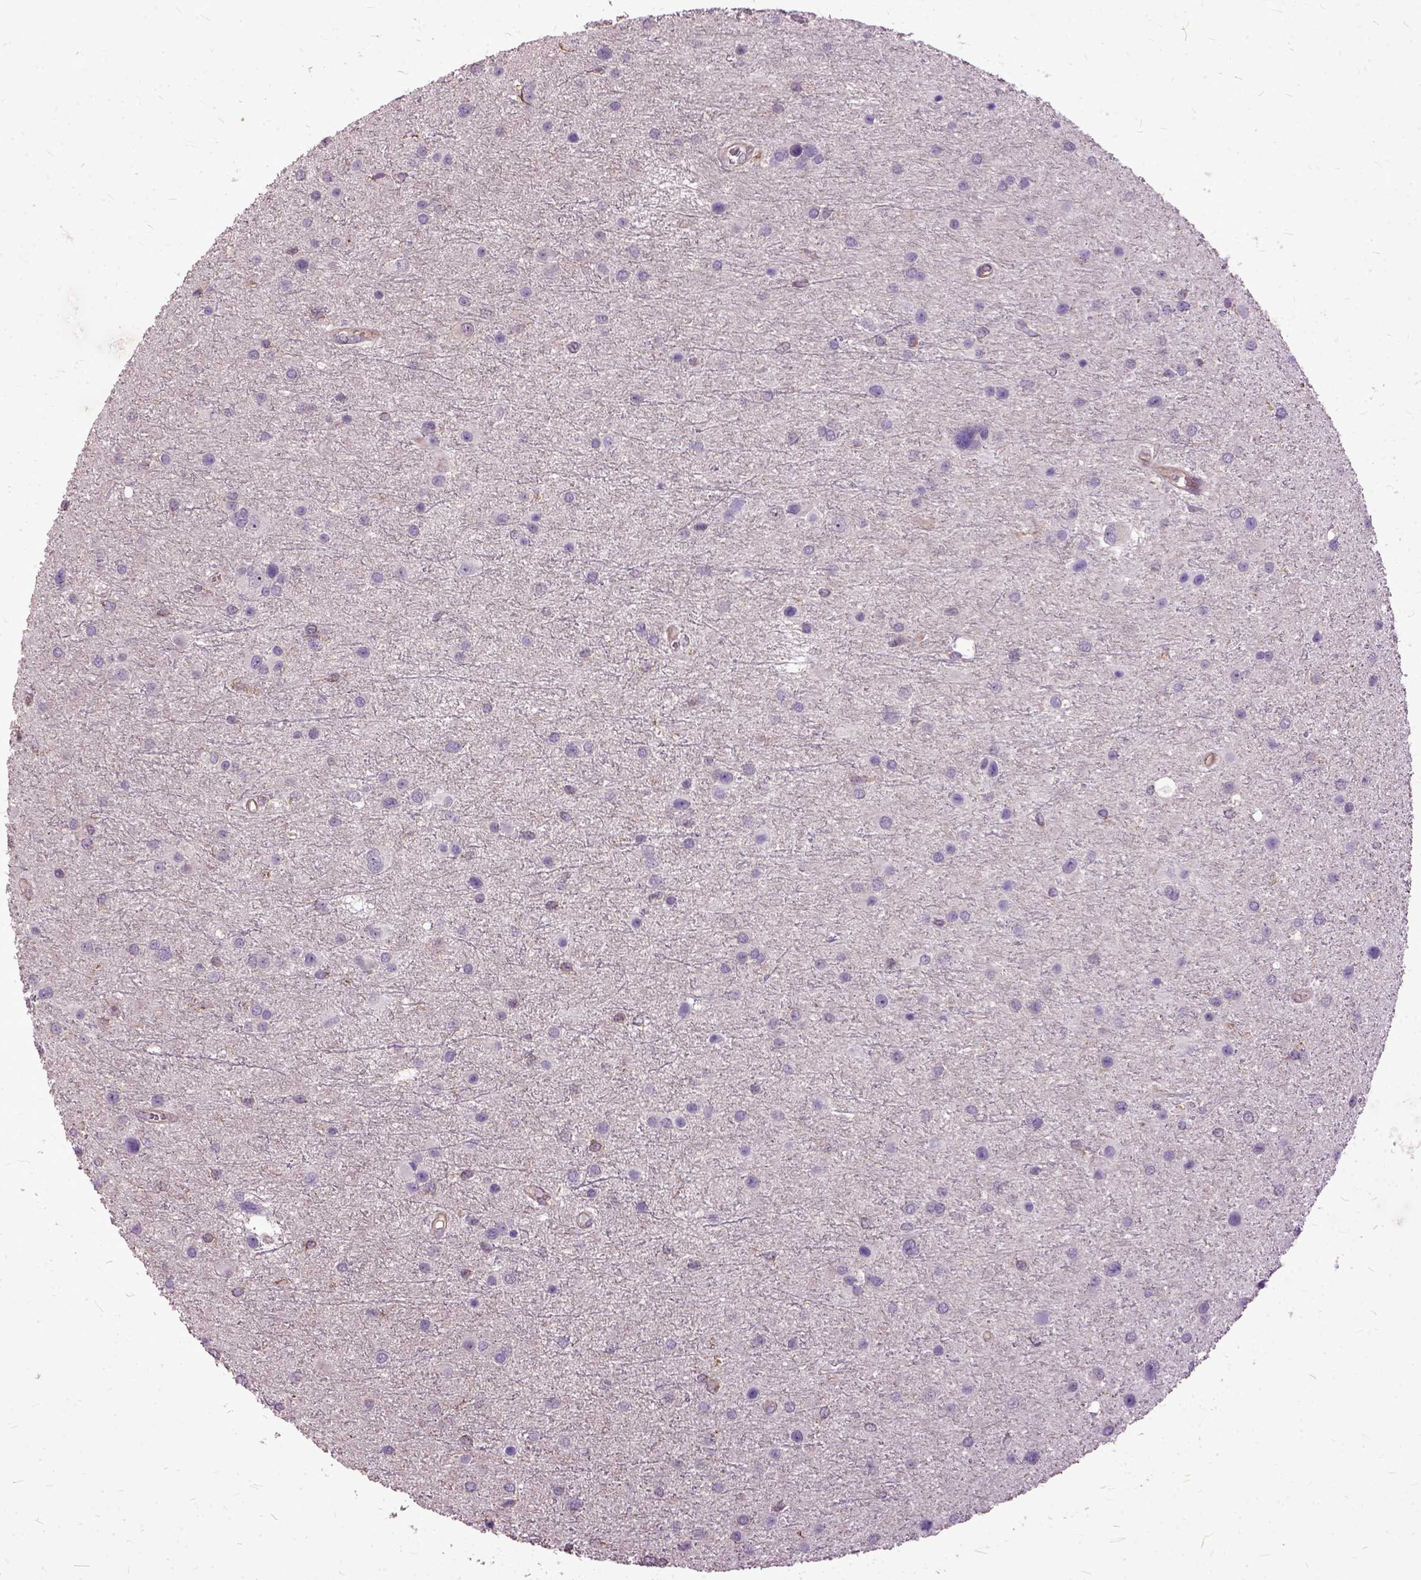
{"staining": {"intensity": "negative", "quantity": "none", "location": "none"}, "tissue": "glioma", "cell_type": "Tumor cells", "image_type": "cancer", "snomed": [{"axis": "morphology", "description": "Glioma, malignant, Low grade"}, {"axis": "topography", "description": "Brain"}], "caption": "This is a micrograph of IHC staining of glioma, which shows no expression in tumor cells. Brightfield microscopy of immunohistochemistry (IHC) stained with DAB (3,3'-diaminobenzidine) (brown) and hematoxylin (blue), captured at high magnification.", "gene": "AREG", "patient": {"sex": "female", "age": 32}}